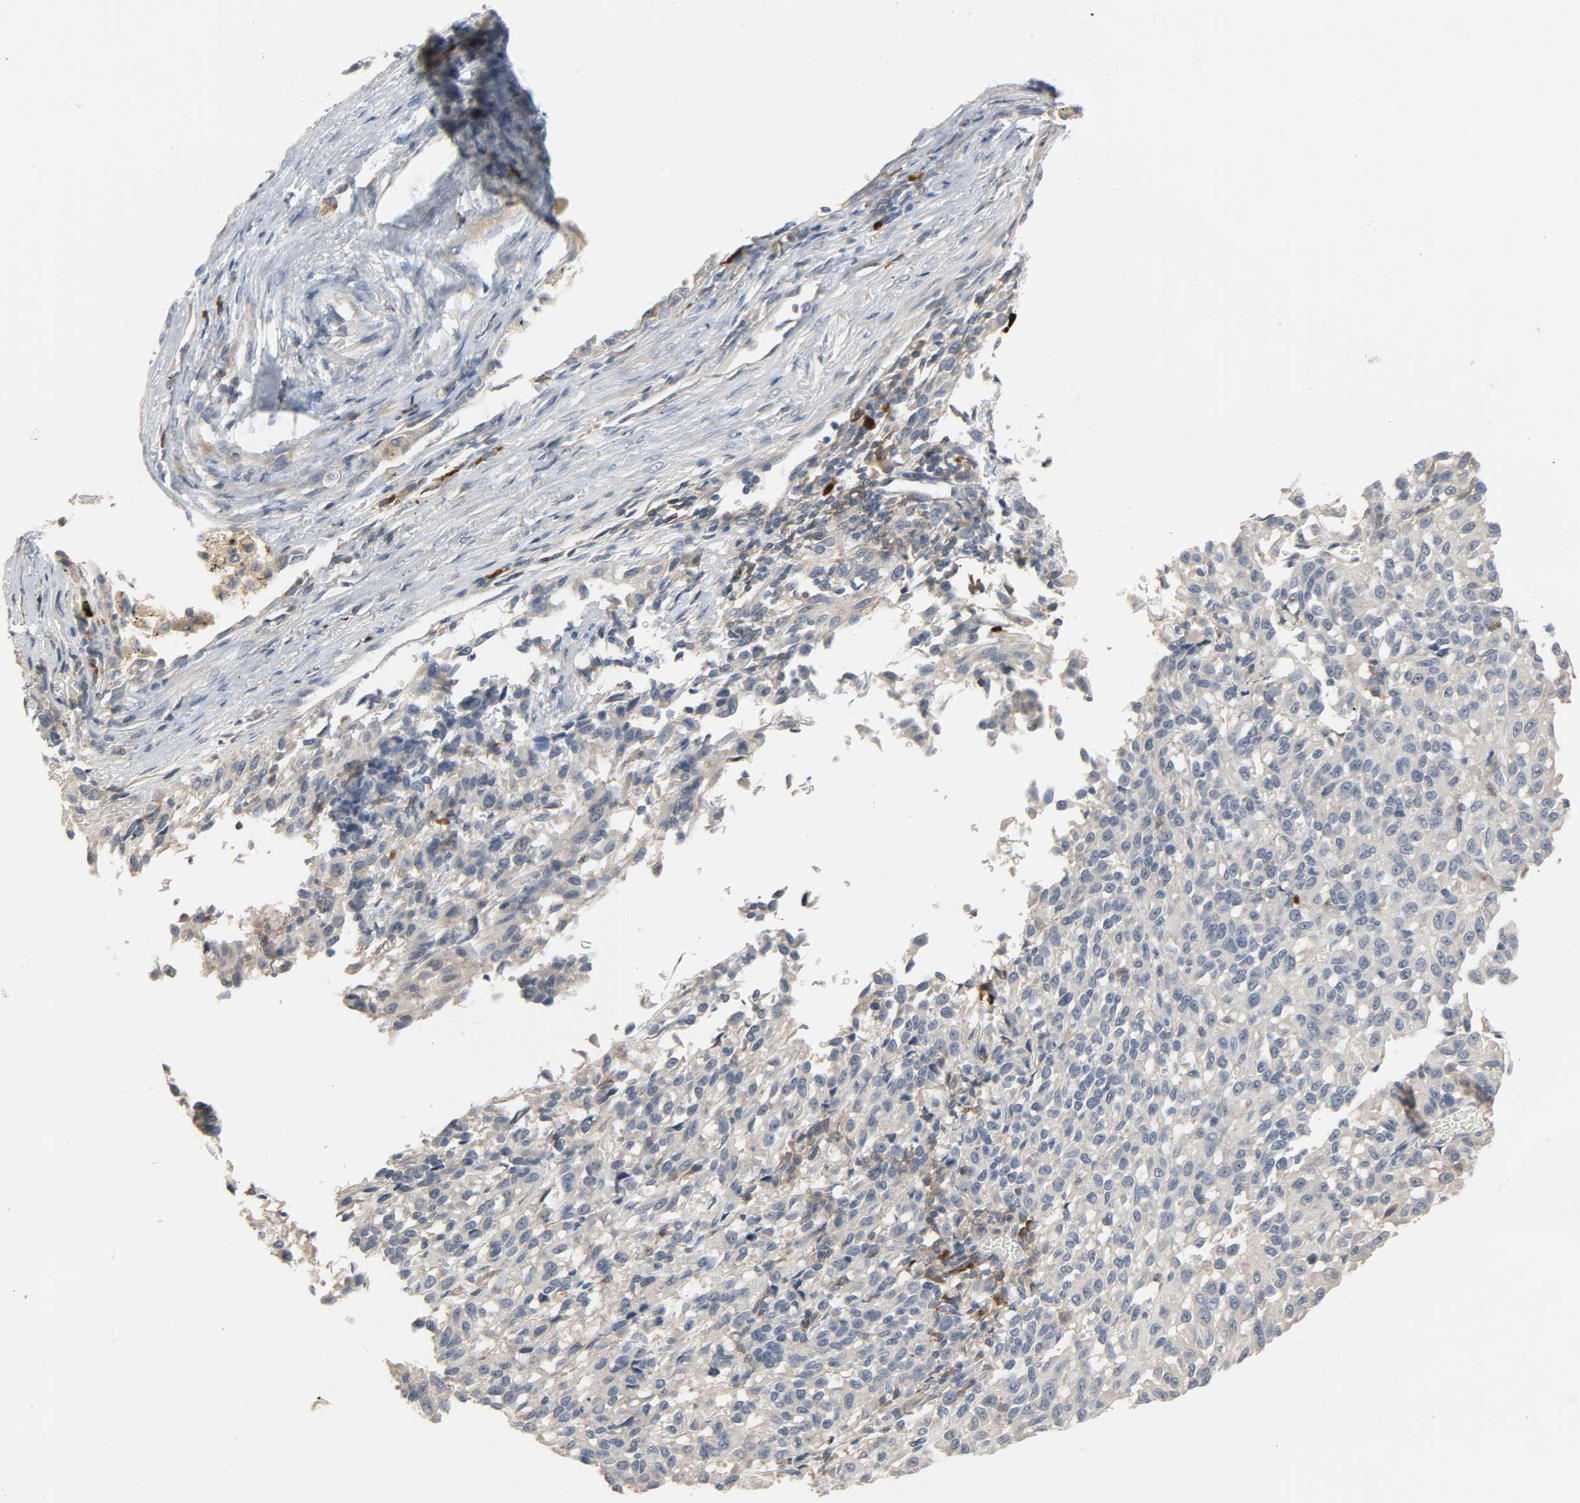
{"staining": {"intensity": "negative", "quantity": "none", "location": "none"}, "tissue": "melanoma", "cell_type": "Tumor cells", "image_type": "cancer", "snomed": [{"axis": "morphology", "description": "Malignant melanoma, Metastatic site"}, {"axis": "topography", "description": "Lung"}], "caption": "Protein analysis of melanoma displays no significant staining in tumor cells.", "gene": "CD4", "patient": {"sex": "male", "age": 64}}